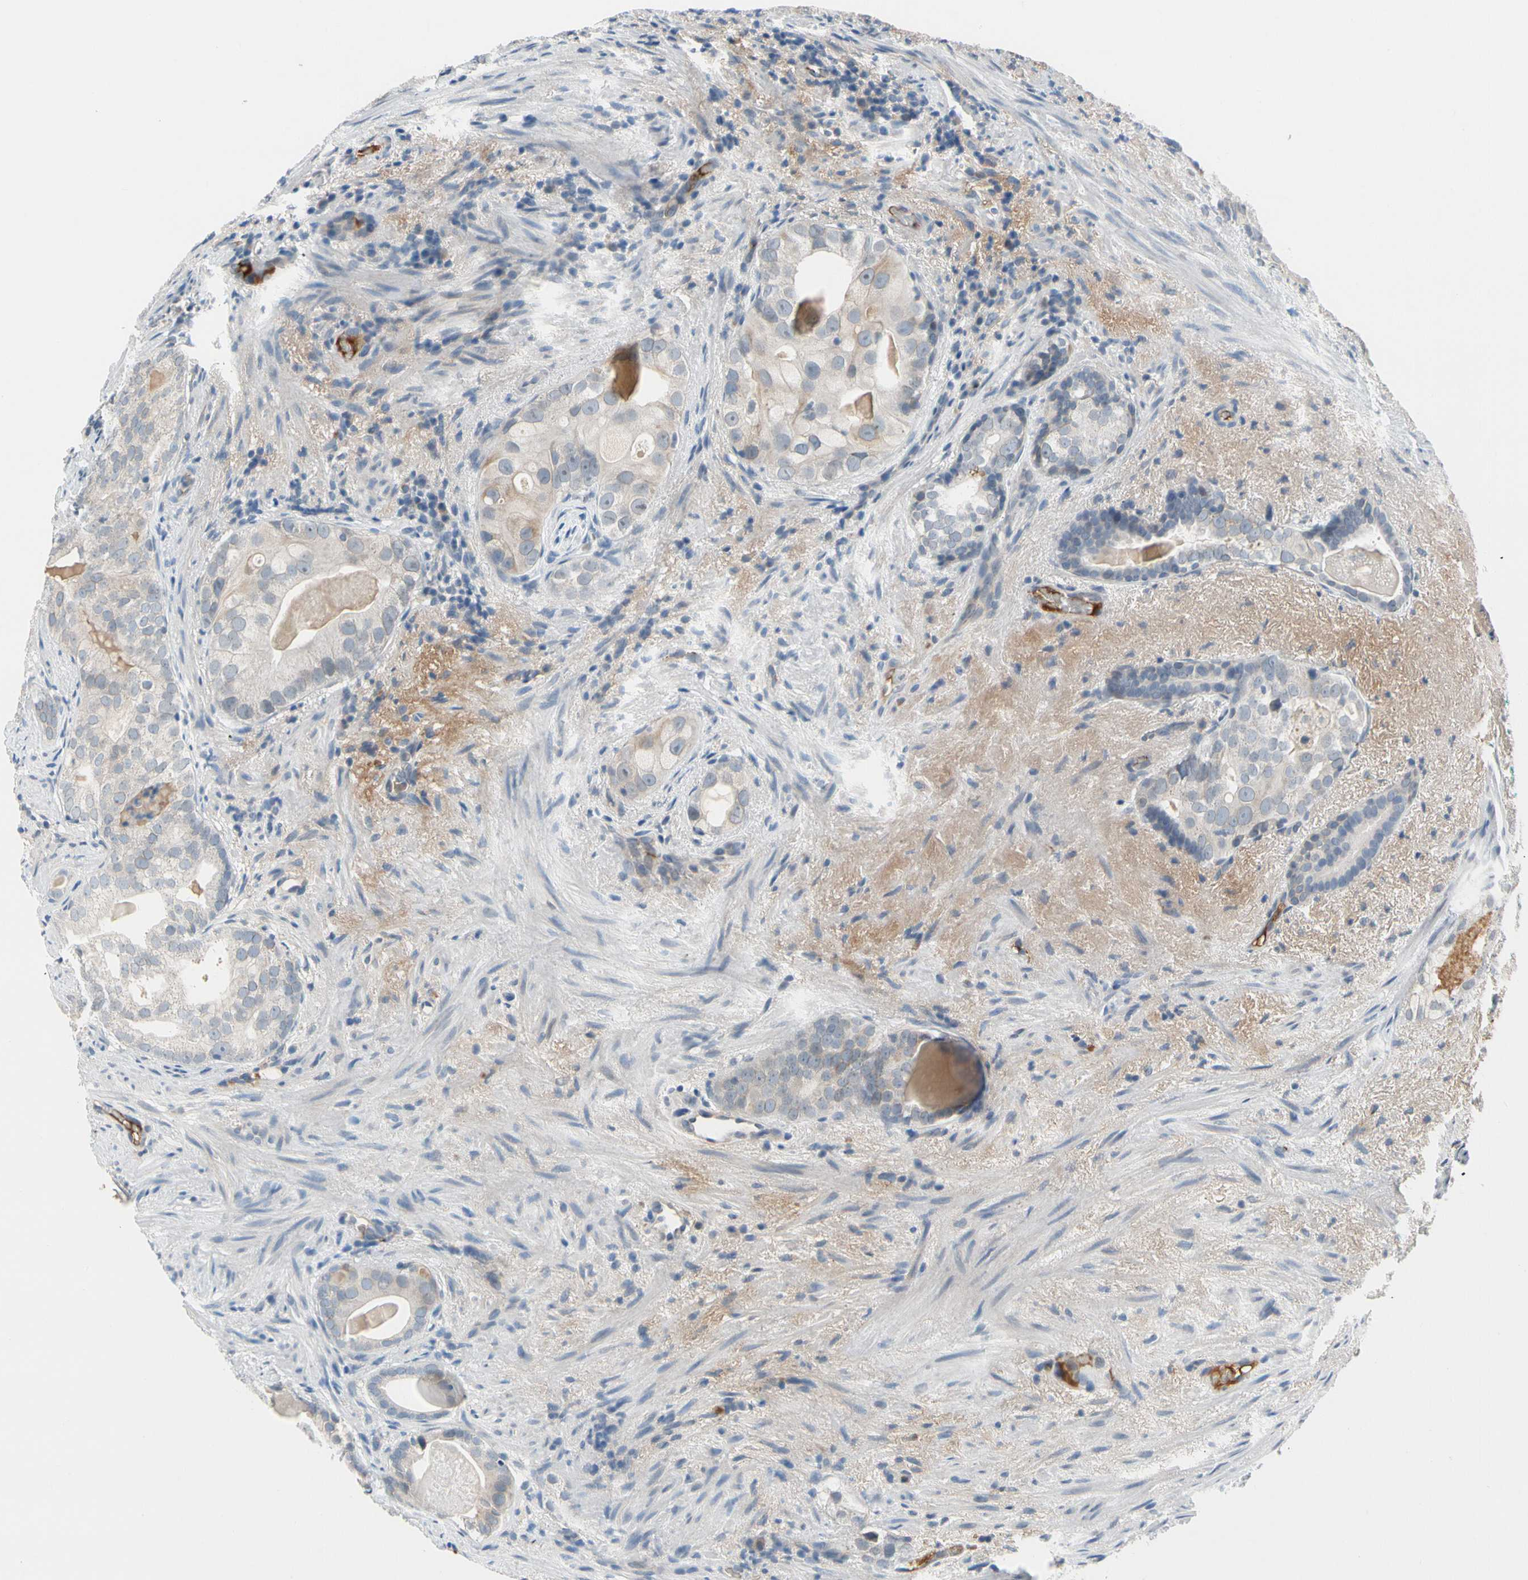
{"staining": {"intensity": "weak", "quantity": "<25%", "location": "cytoplasmic/membranous"}, "tissue": "prostate cancer", "cell_type": "Tumor cells", "image_type": "cancer", "snomed": [{"axis": "morphology", "description": "Adenocarcinoma, High grade"}, {"axis": "topography", "description": "Prostate"}], "caption": "This is a photomicrograph of immunohistochemistry (IHC) staining of prostate cancer (high-grade adenocarcinoma), which shows no expression in tumor cells. (DAB IHC with hematoxylin counter stain).", "gene": "CNDP1", "patient": {"sex": "male", "age": 66}}